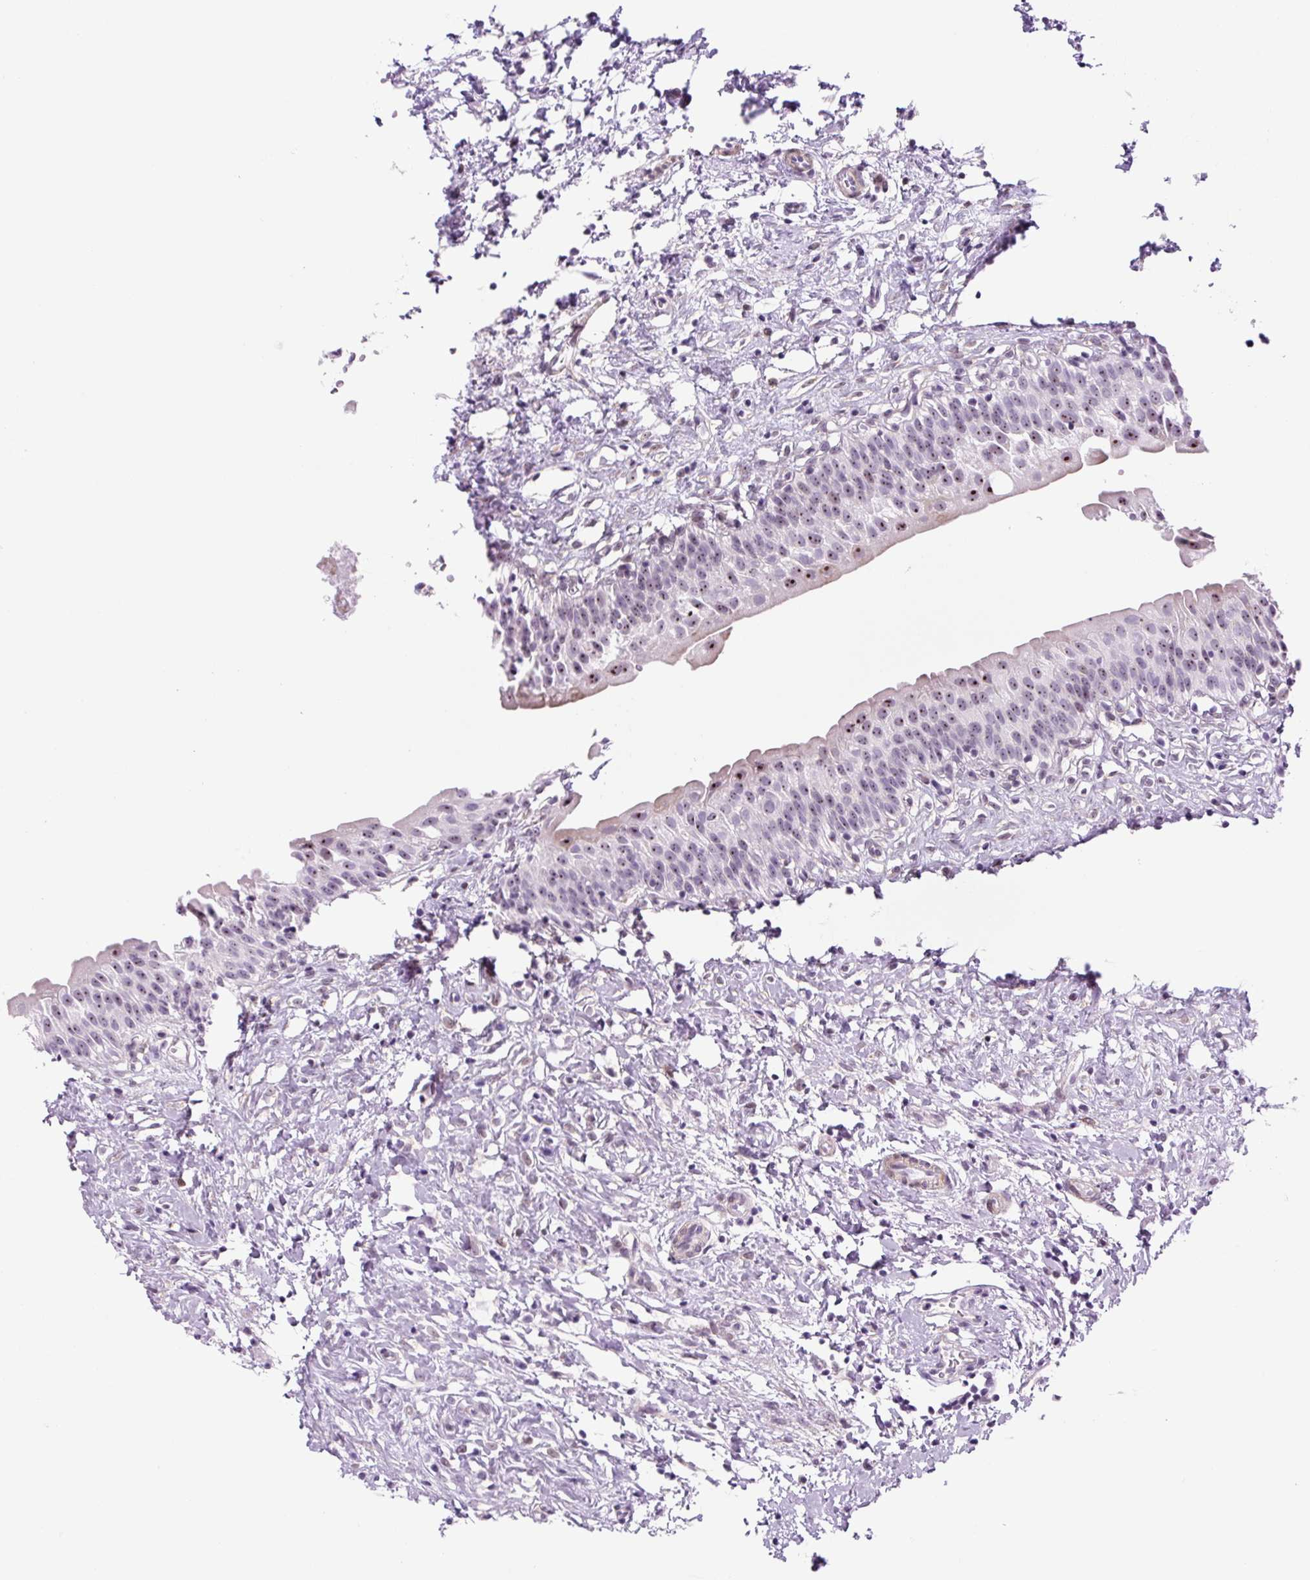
{"staining": {"intensity": "strong", "quantity": "25%-75%", "location": "nuclear"}, "tissue": "urinary bladder", "cell_type": "Urothelial cells", "image_type": "normal", "snomed": [{"axis": "morphology", "description": "Normal tissue, NOS"}, {"axis": "topography", "description": "Urinary bladder"}], "caption": "Immunohistochemistry (IHC) histopathology image of normal urinary bladder: urinary bladder stained using immunohistochemistry (IHC) demonstrates high levels of strong protein expression localized specifically in the nuclear of urothelial cells, appearing as a nuclear brown color.", "gene": "RRS1", "patient": {"sex": "male", "age": 51}}